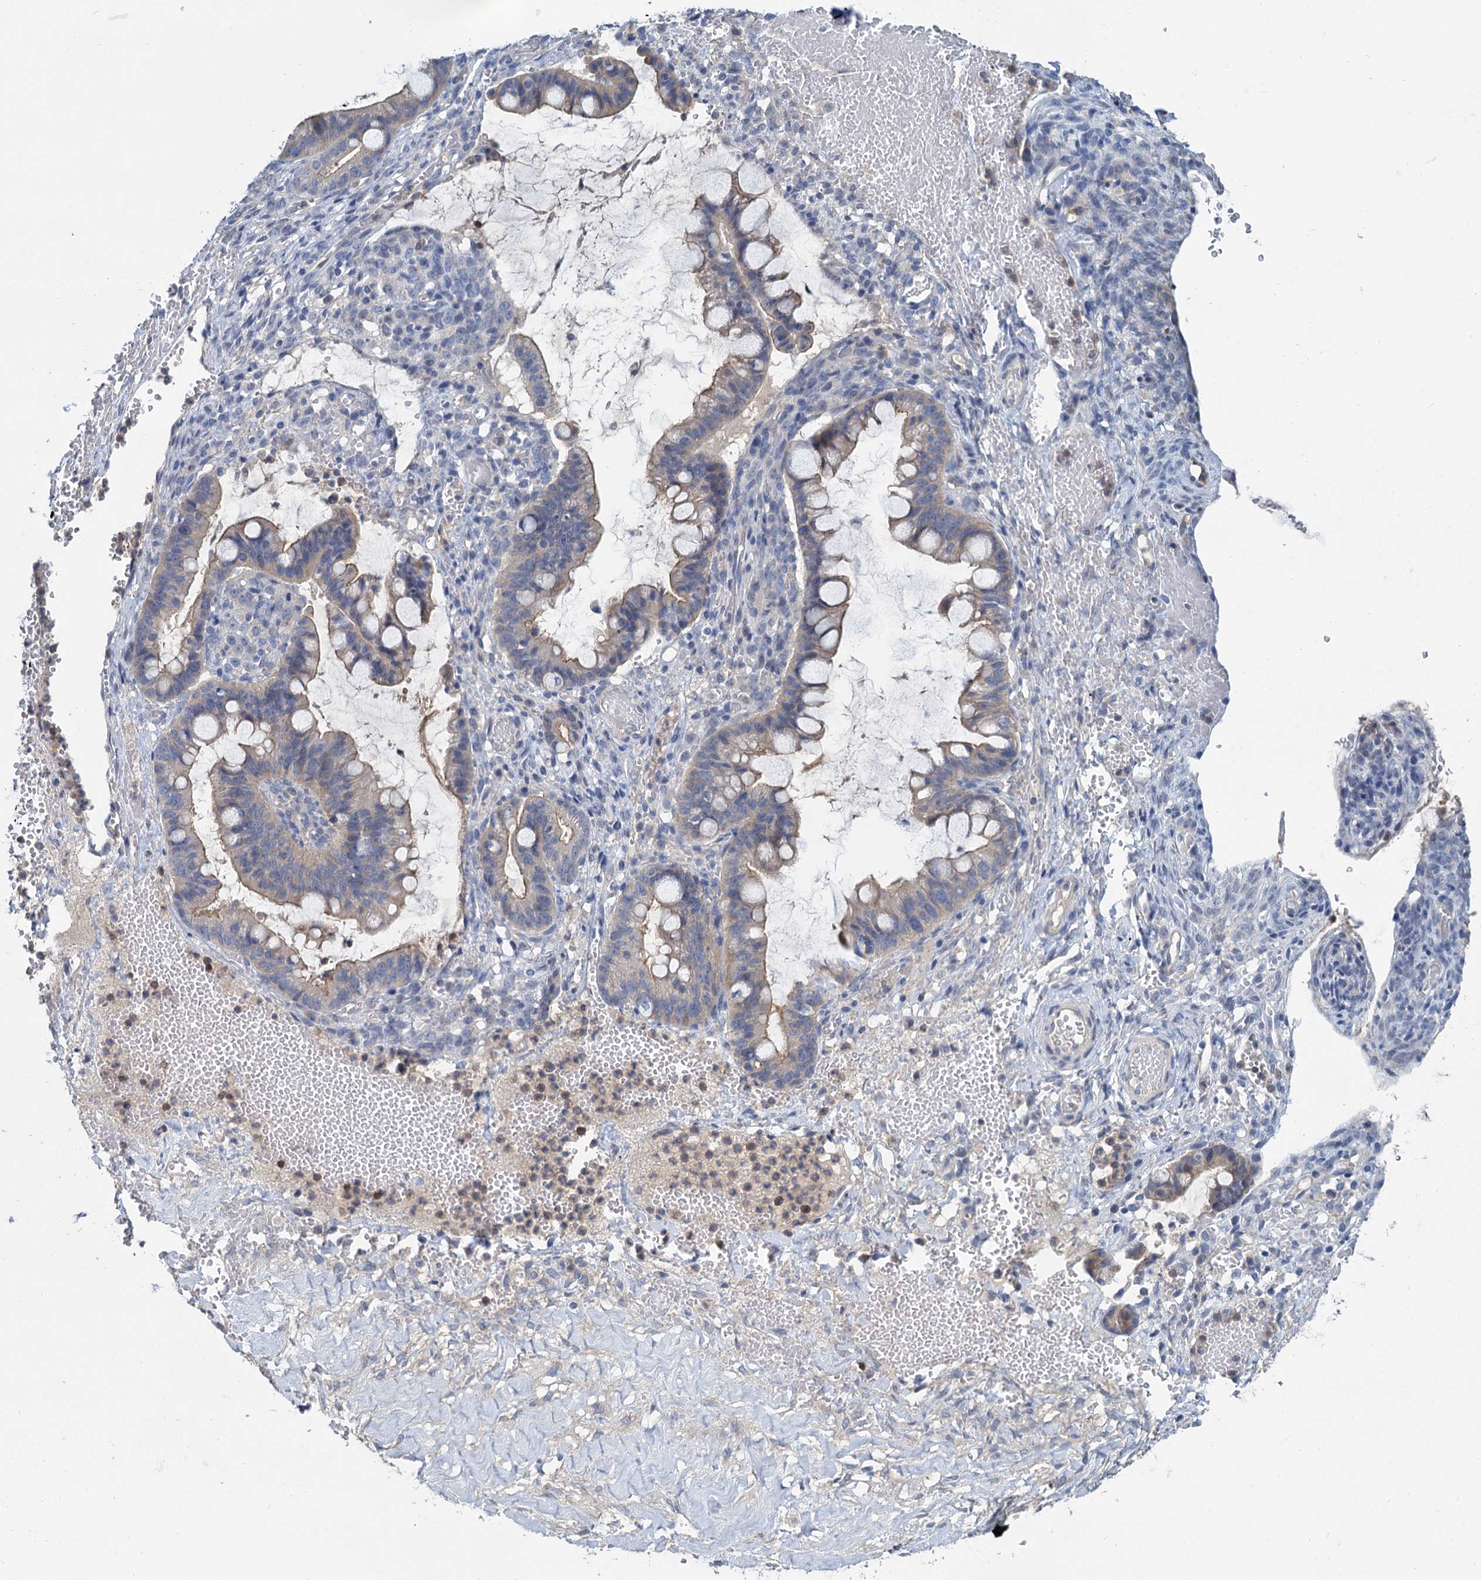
{"staining": {"intensity": "negative", "quantity": "none", "location": "none"}, "tissue": "ovarian cancer", "cell_type": "Tumor cells", "image_type": "cancer", "snomed": [{"axis": "morphology", "description": "Cystadenocarcinoma, mucinous, NOS"}, {"axis": "topography", "description": "Ovary"}], "caption": "This is an immunohistochemistry (IHC) micrograph of ovarian cancer (mucinous cystadenocarcinoma). There is no staining in tumor cells.", "gene": "ACSM3", "patient": {"sex": "female", "age": 73}}